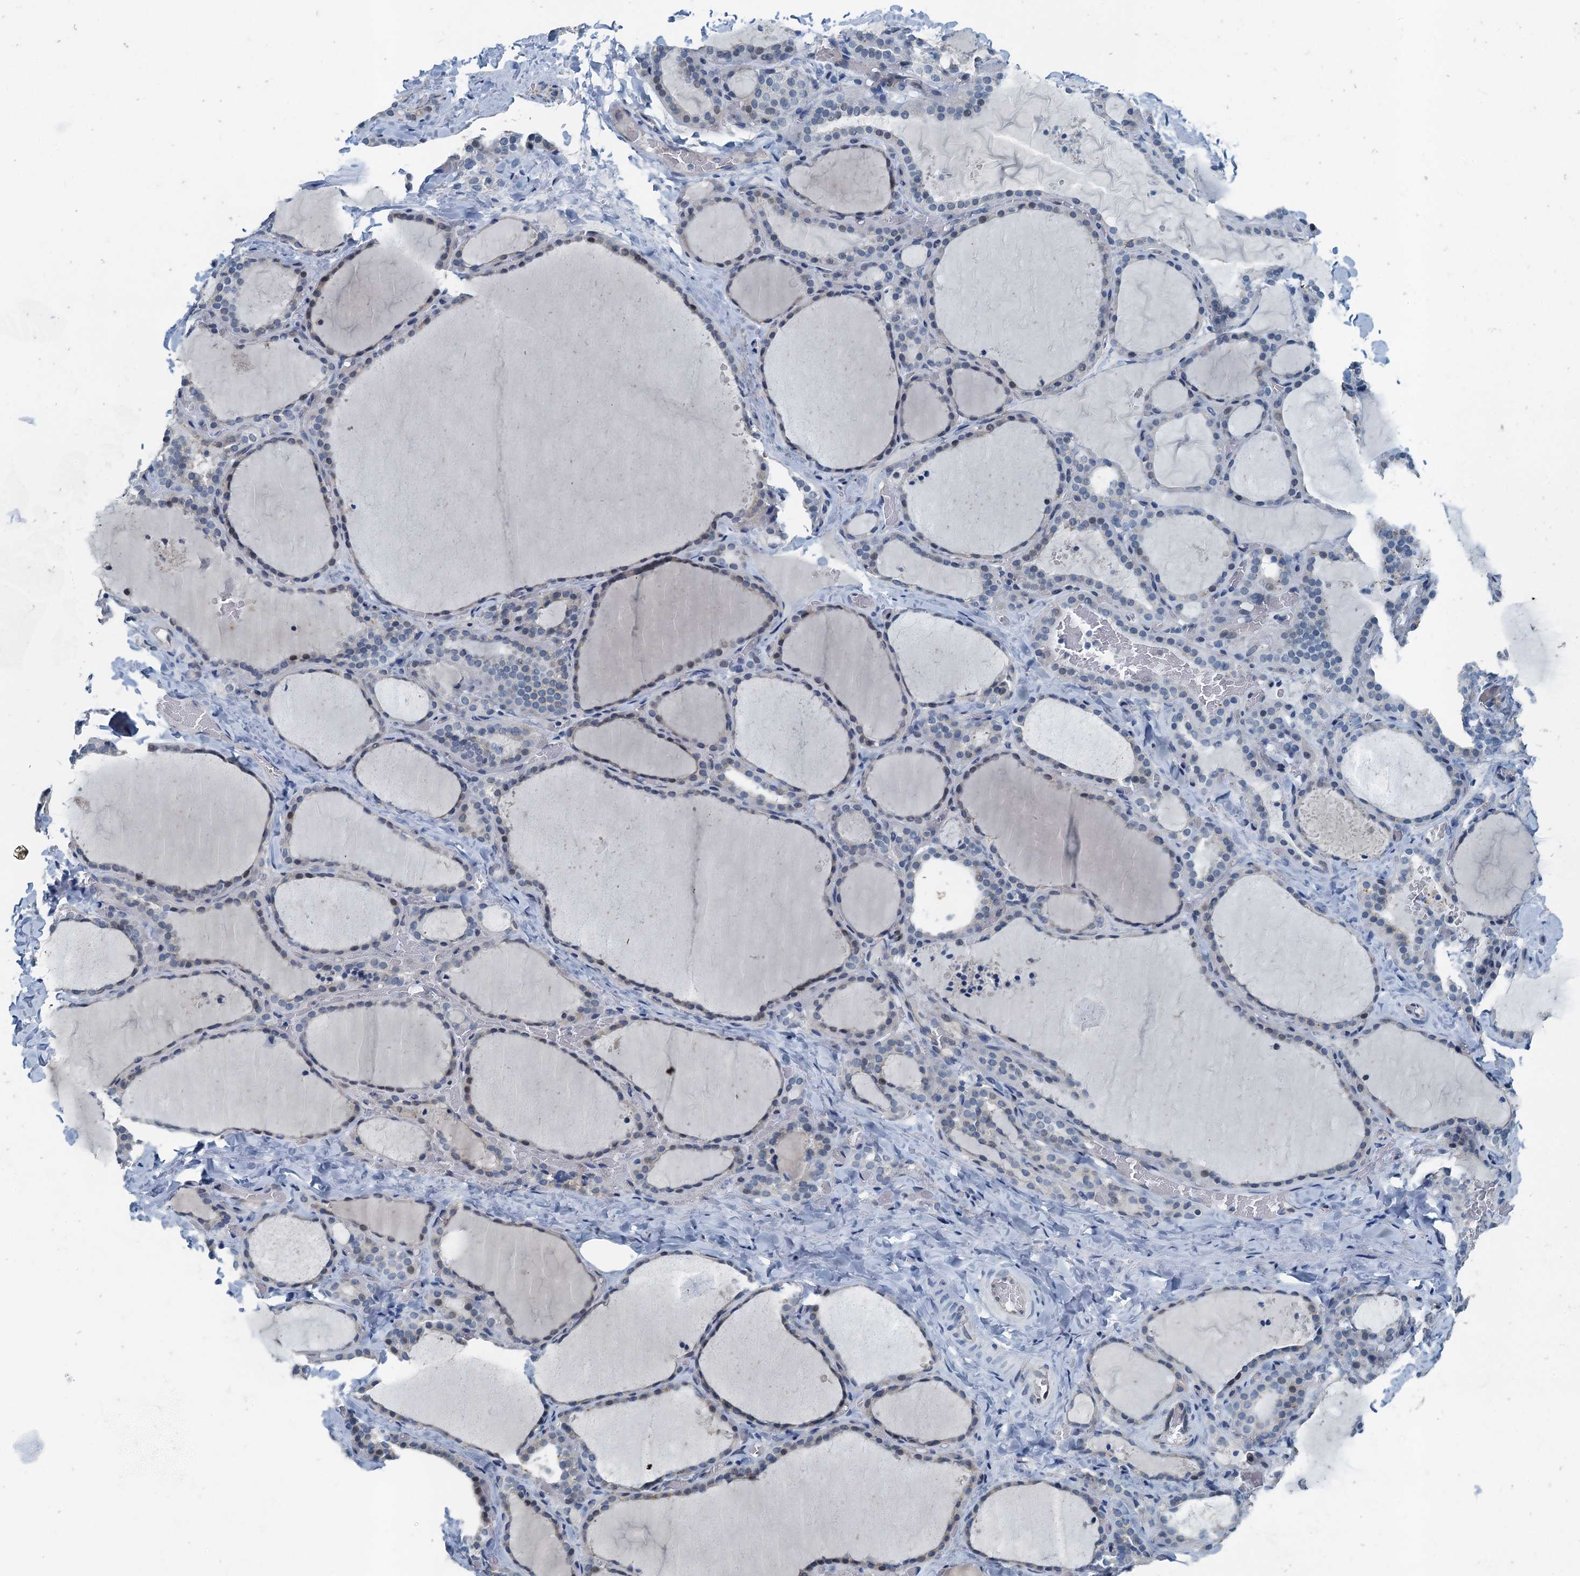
{"staining": {"intensity": "negative", "quantity": "none", "location": "none"}, "tissue": "thyroid gland", "cell_type": "Glandular cells", "image_type": "normal", "snomed": [{"axis": "morphology", "description": "Normal tissue, NOS"}, {"axis": "topography", "description": "Thyroid gland"}], "caption": "Normal thyroid gland was stained to show a protein in brown. There is no significant staining in glandular cells. (Stains: DAB (3,3'-diaminobenzidine) immunohistochemistry (IHC) with hematoxylin counter stain, Microscopy: brightfield microscopy at high magnification).", "gene": "GFOD2", "patient": {"sex": "female", "age": 22}}